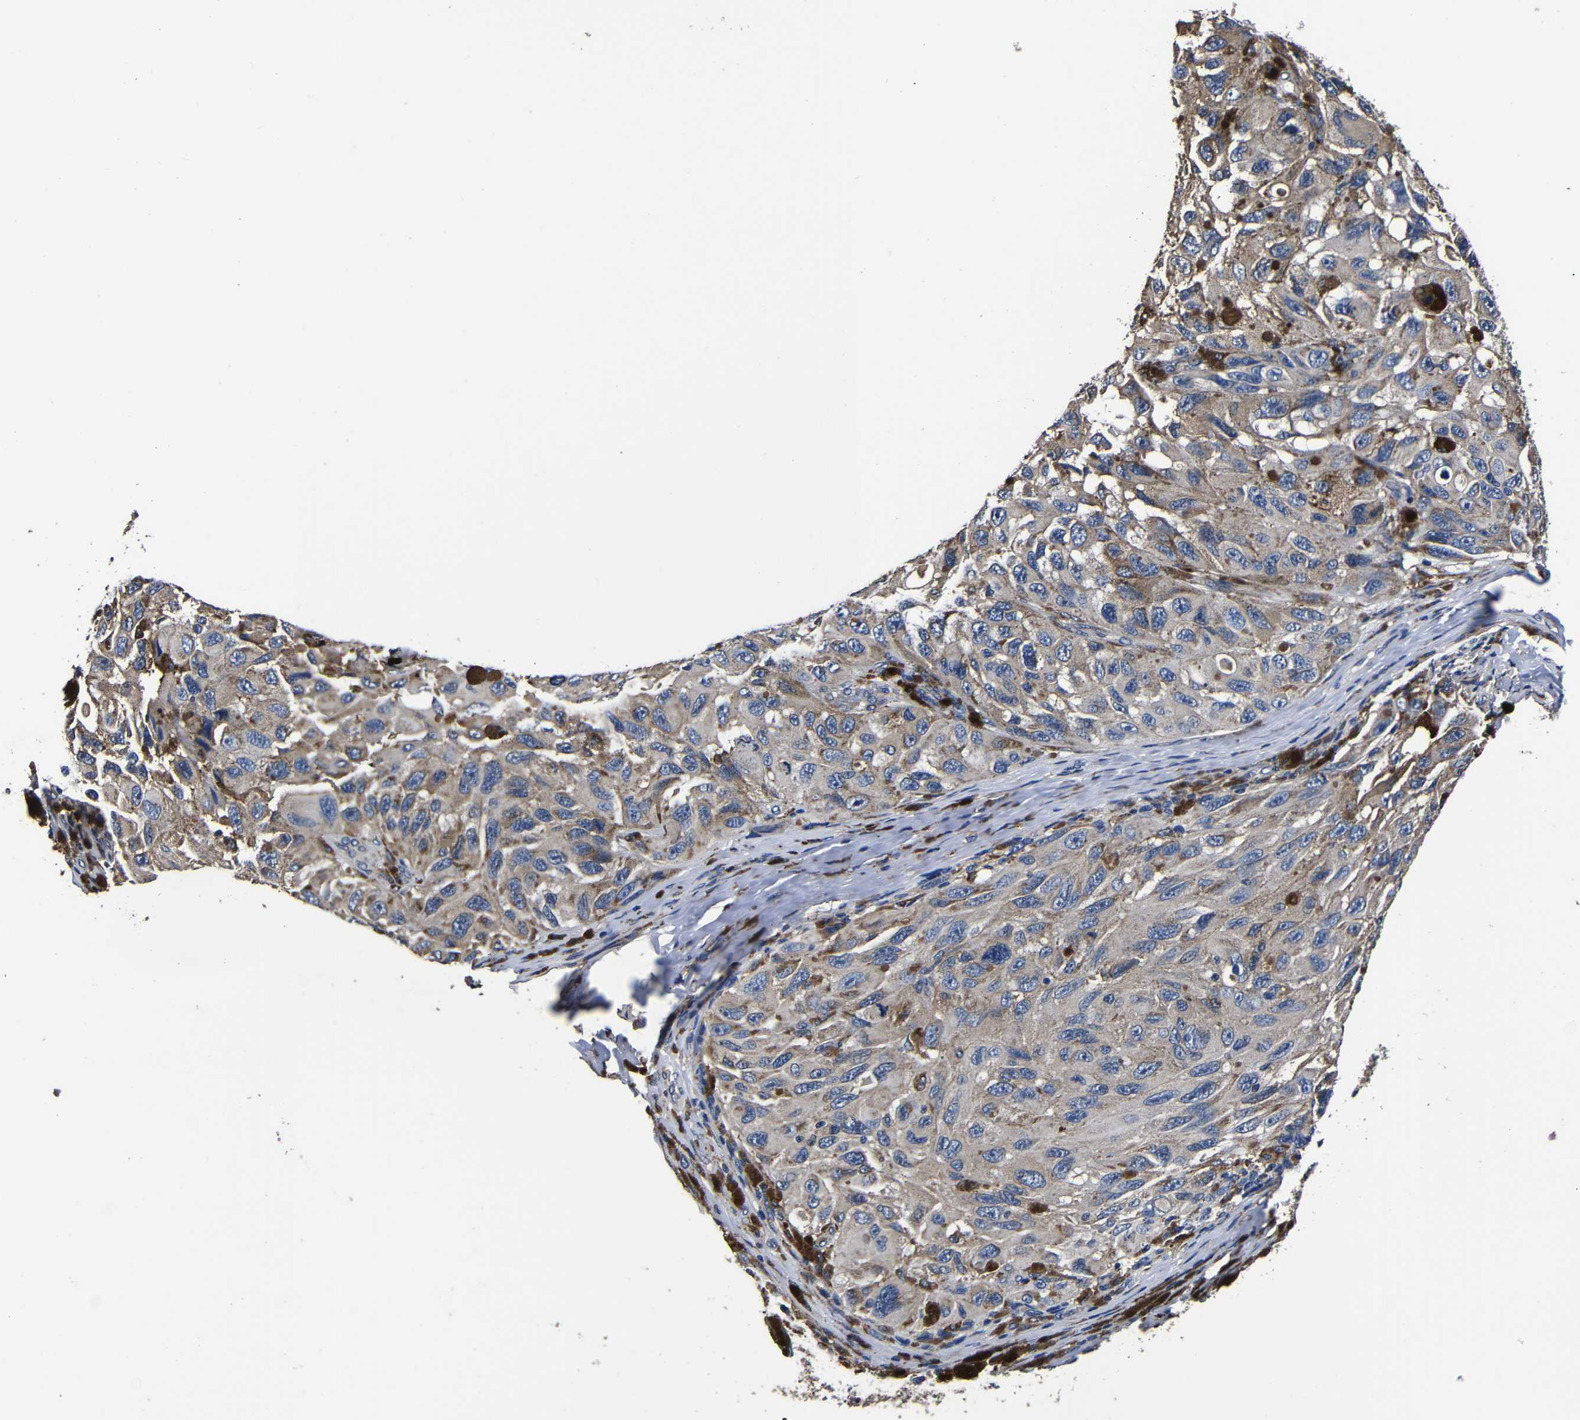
{"staining": {"intensity": "weak", "quantity": "25%-75%", "location": "cytoplasmic/membranous"}, "tissue": "melanoma", "cell_type": "Tumor cells", "image_type": "cancer", "snomed": [{"axis": "morphology", "description": "Malignant melanoma, NOS"}, {"axis": "topography", "description": "Skin"}], "caption": "Immunohistochemistry staining of malignant melanoma, which shows low levels of weak cytoplasmic/membranous staining in about 25%-75% of tumor cells indicating weak cytoplasmic/membranous protein positivity. The staining was performed using DAB (brown) for protein detection and nuclei were counterstained in hematoxylin (blue).", "gene": "SCN9A", "patient": {"sex": "female", "age": 73}}